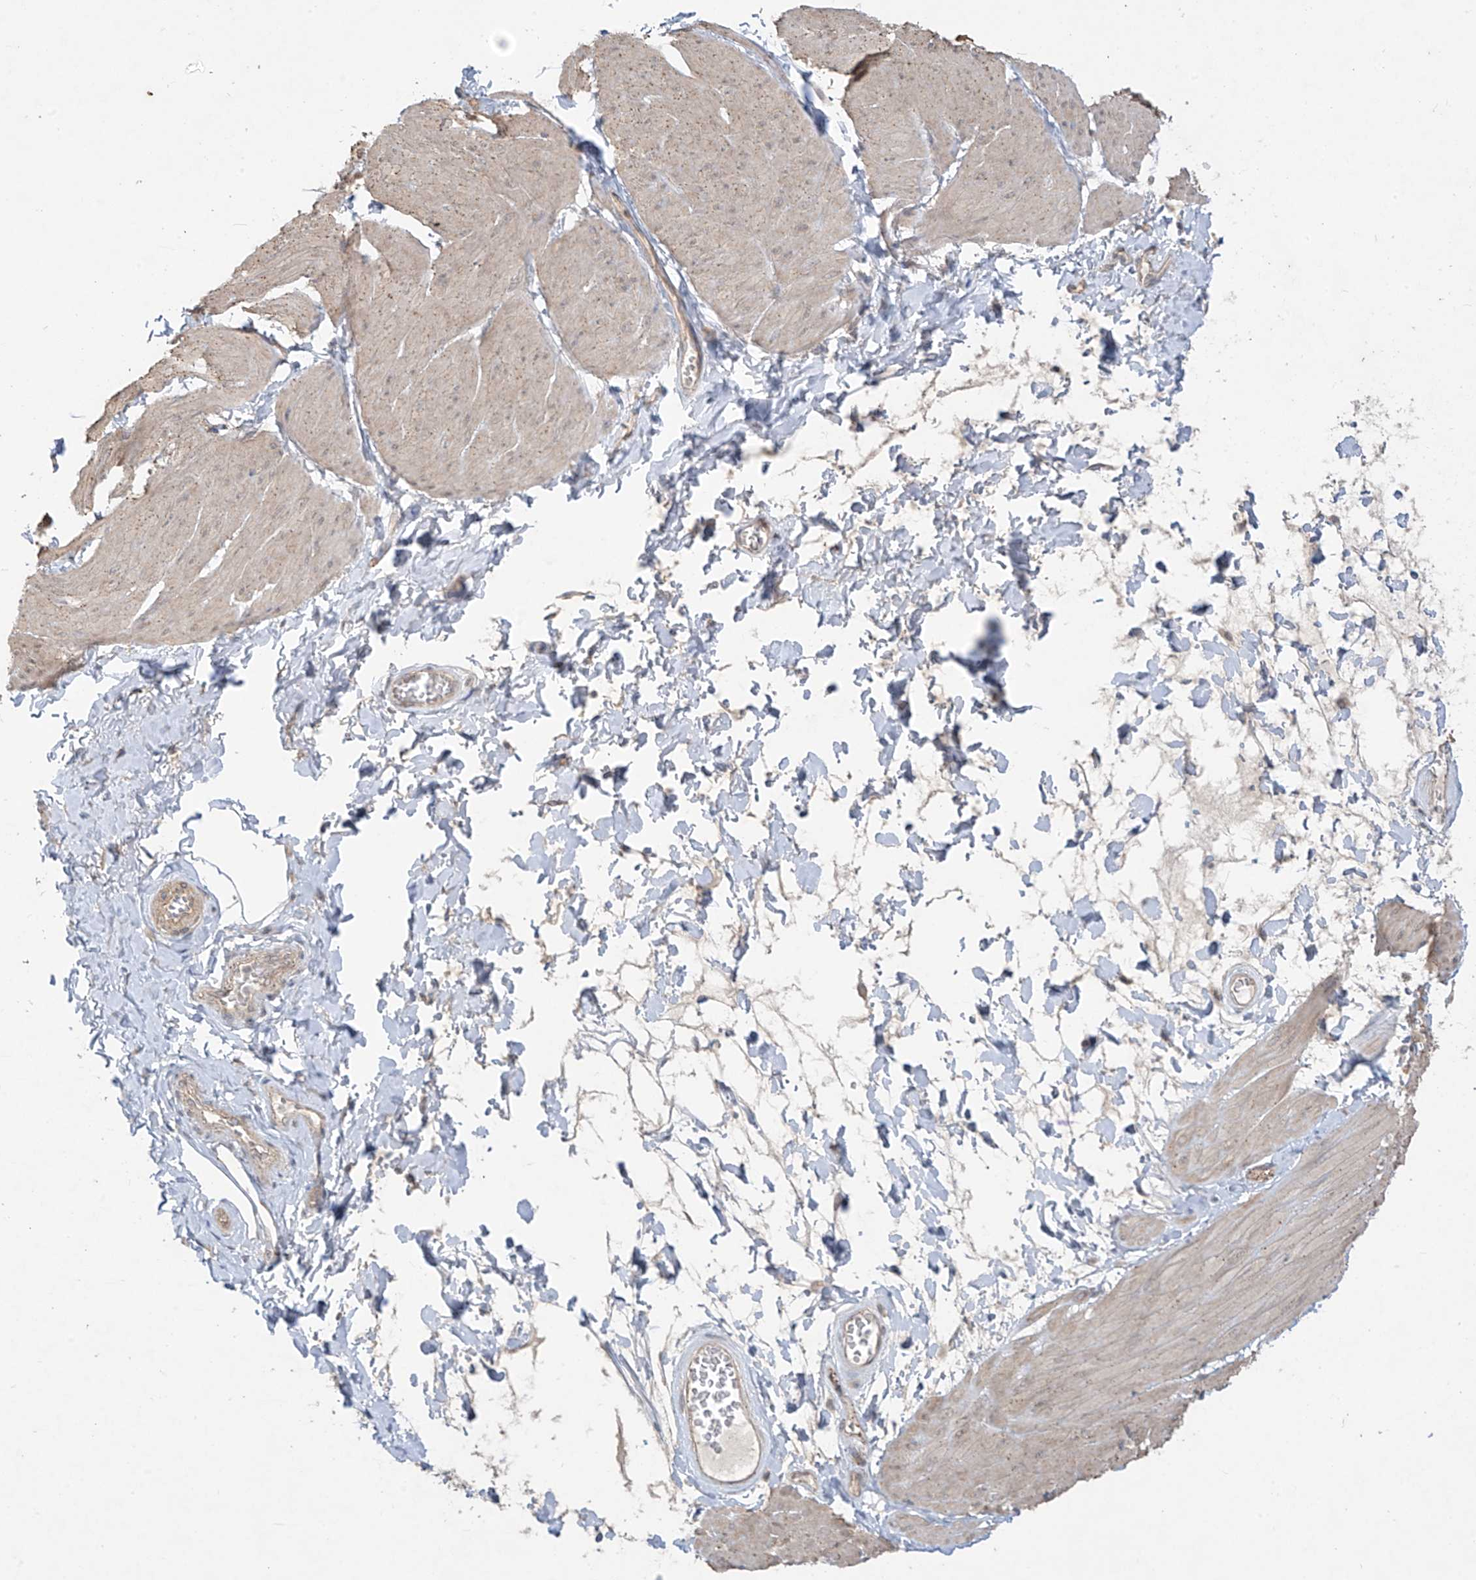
{"staining": {"intensity": "weak", "quantity": "<25%", "location": "cytoplasmic/membranous"}, "tissue": "smooth muscle", "cell_type": "Smooth muscle cells", "image_type": "normal", "snomed": [{"axis": "morphology", "description": "Urothelial carcinoma, High grade"}, {"axis": "topography", "description": "Urinary bladder"}], "caption": "An IHC image of benign smooth muscle is shown. There is no staining in smooth muscle cells of smooth muscle. (DAB immunohistochemistry visualized using brightfield microscopy, high magnification).", "gene": "DGKQ", "patient": {"sex": "male", "age": 46}}